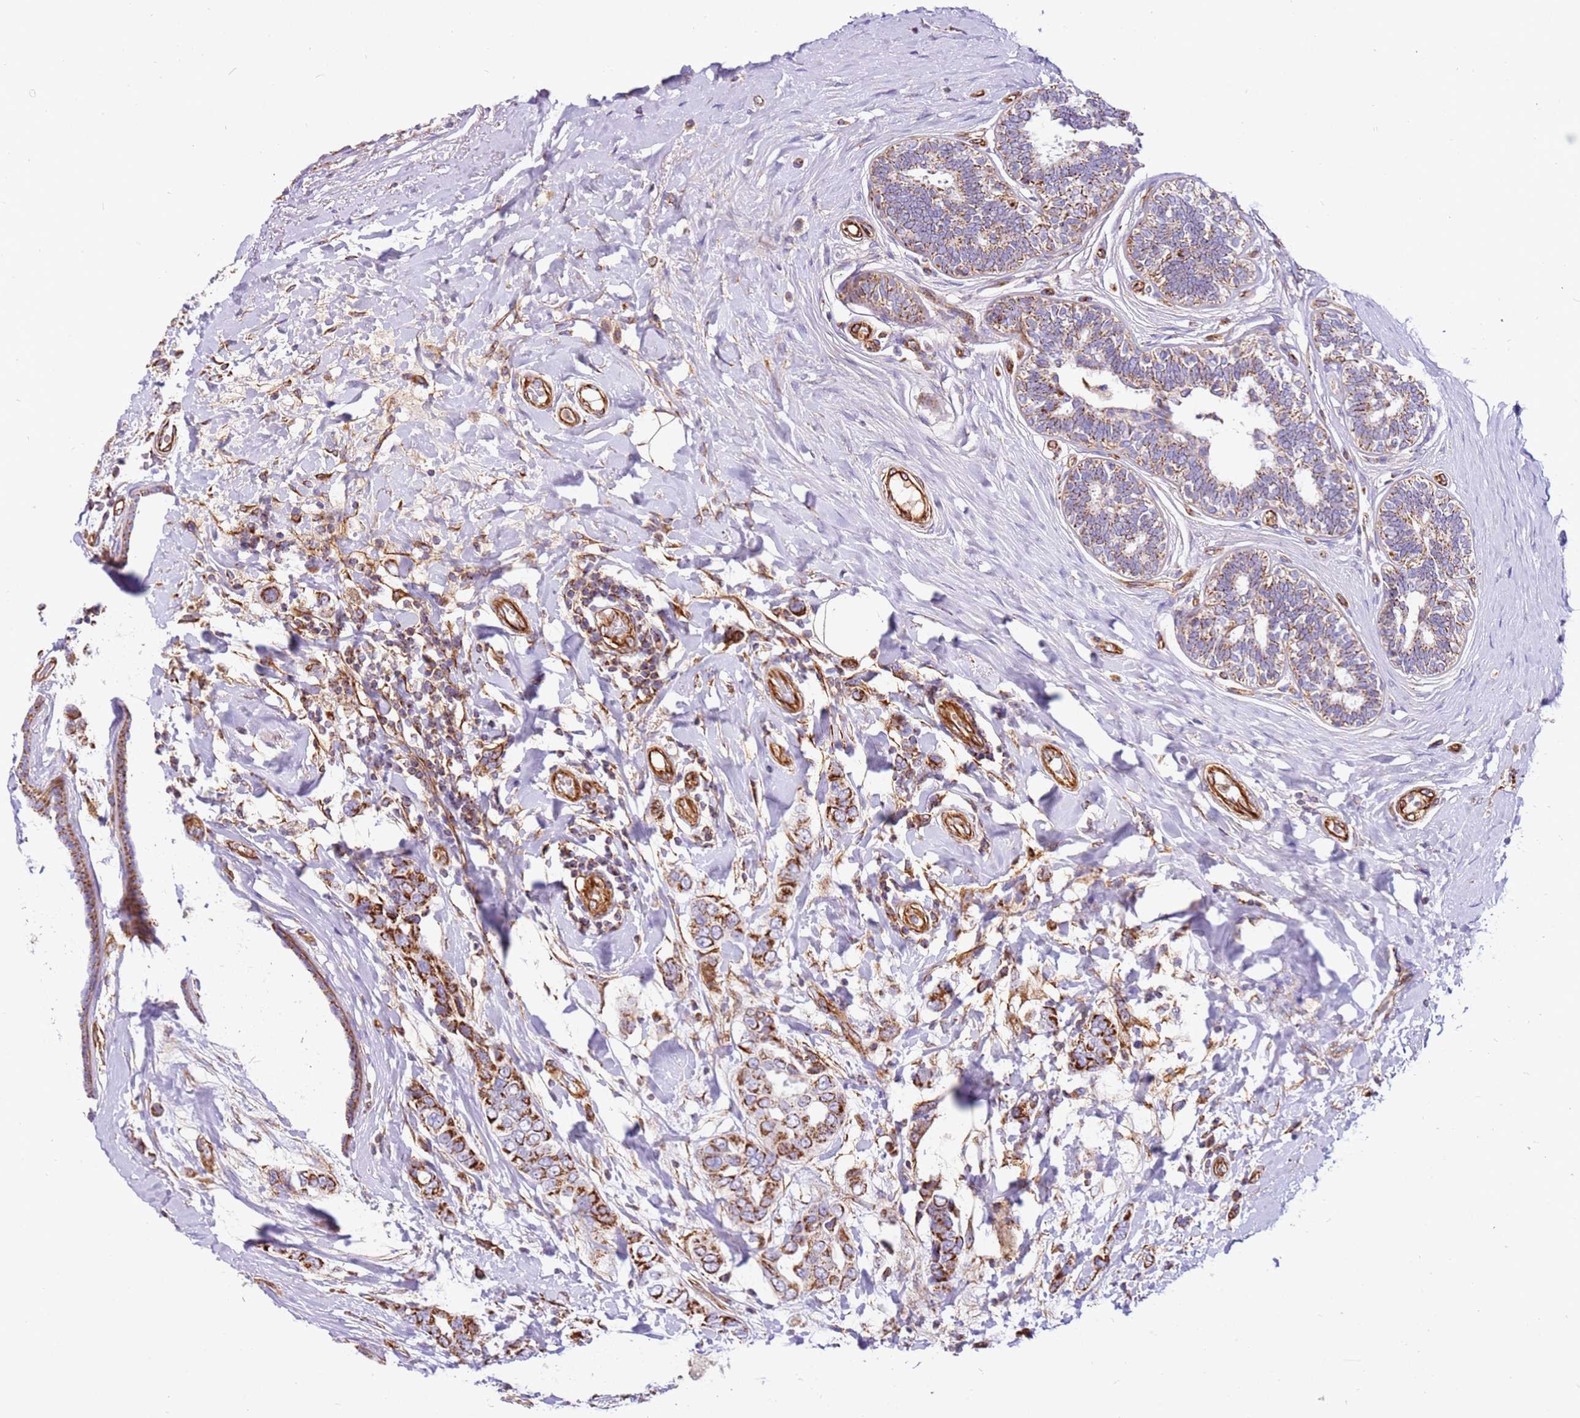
{"staining": {"intensity": "strong", "quantity": ">75%", "location": "cytoplasmic/membranous"}, "tissue": "breast cancer", "cell_type": "Tumor cells", "image_type": "cancer", "snomed": [{"axis": "morphology", "description": "Lobular carcinoma"}, {"axis": "topography", "description": "Breast"}], "caption": "Immunohistochemistry (IHC) histopathology image of neoplastic tissue: human lobular carcinoma (breast) stained using IHC reveals high levels of strong protein expression localized specifically in the cytoplasmic/membranous of tumor cells, appearing as a cytoplasmic/membranous brown color.", "gene": "MRPL20", "patient": {"sex": "female", "age": 51}}